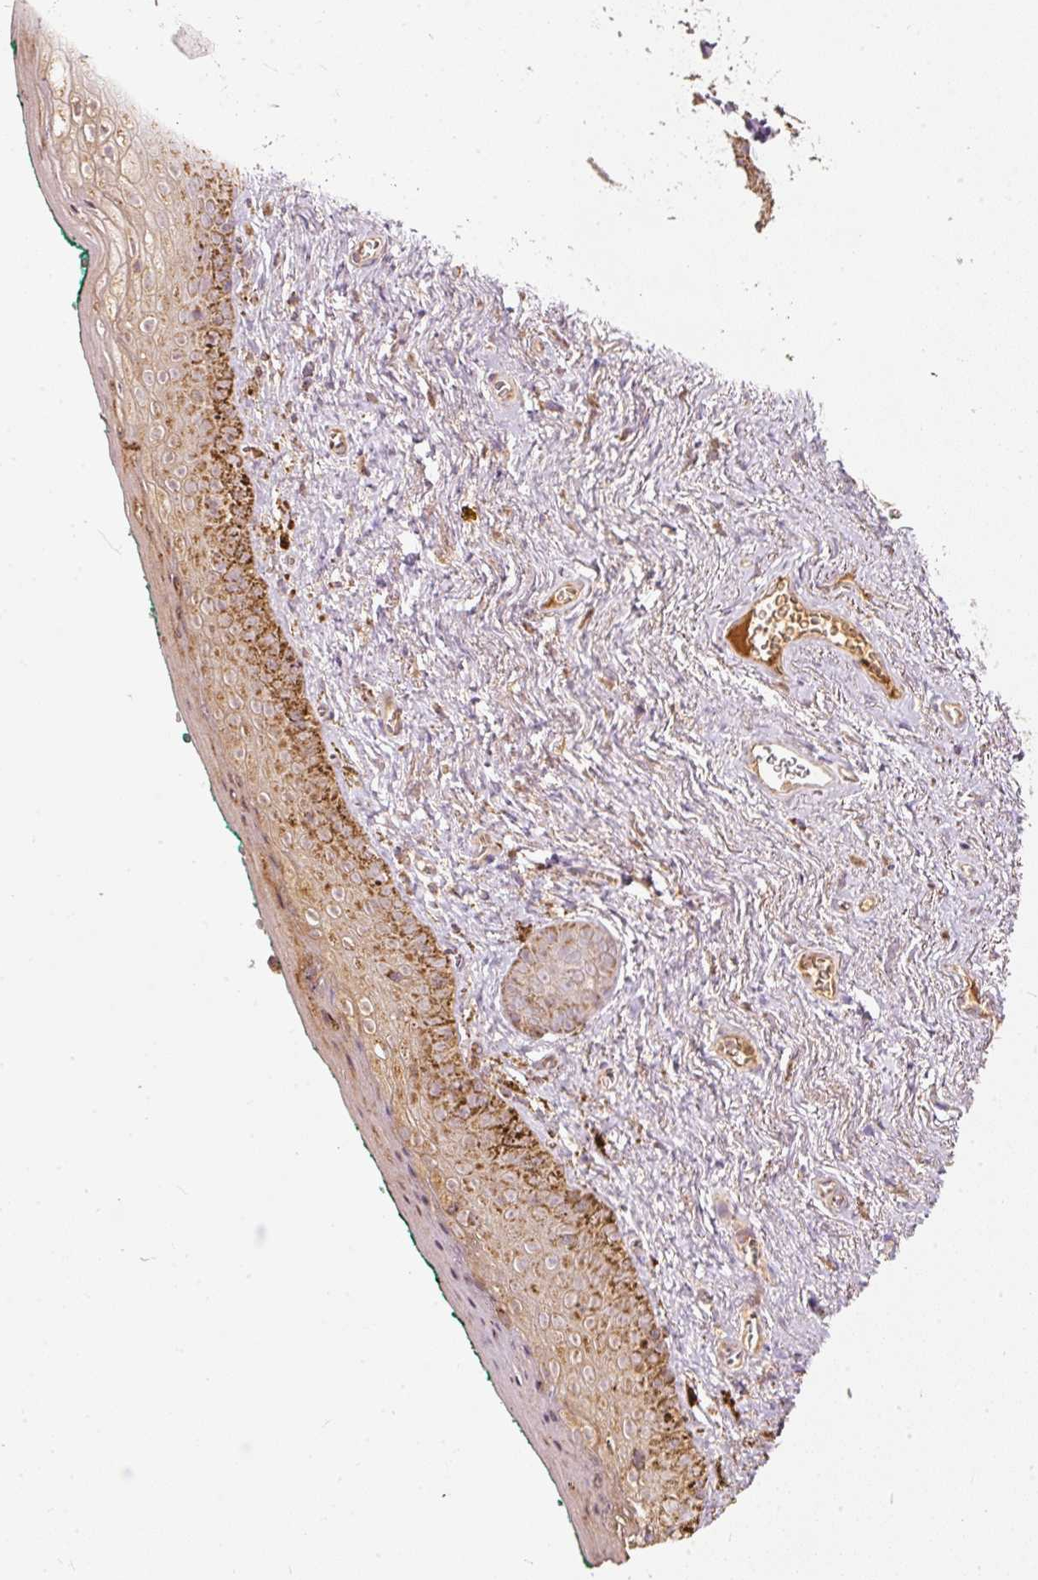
{"staining": {"intensity": "strong", "quantity": "25%-75%", "location": "cytoplasmic/membranous"}, "tissue": "vagina", "cell_type": "Squamous epithelial cells", "image_type": "normal", "snomed": [{"axis": "morphology", "description": "Normal tissue, NOS"}, {"axis": "topography", "description": "Vulva"}, {"axis": "topography", "description": "Vagina"}, {"axis": "topography", "description": "Peripheral nerve tissue"}], "caption": "Protein analysis of benign vagina exhibits strong cytoplasmic/membranous staining in about 25%-75% of squamous epithelial cells.", "gene": "PSENEN", "patient": {"sex": "female", "age": 66}}